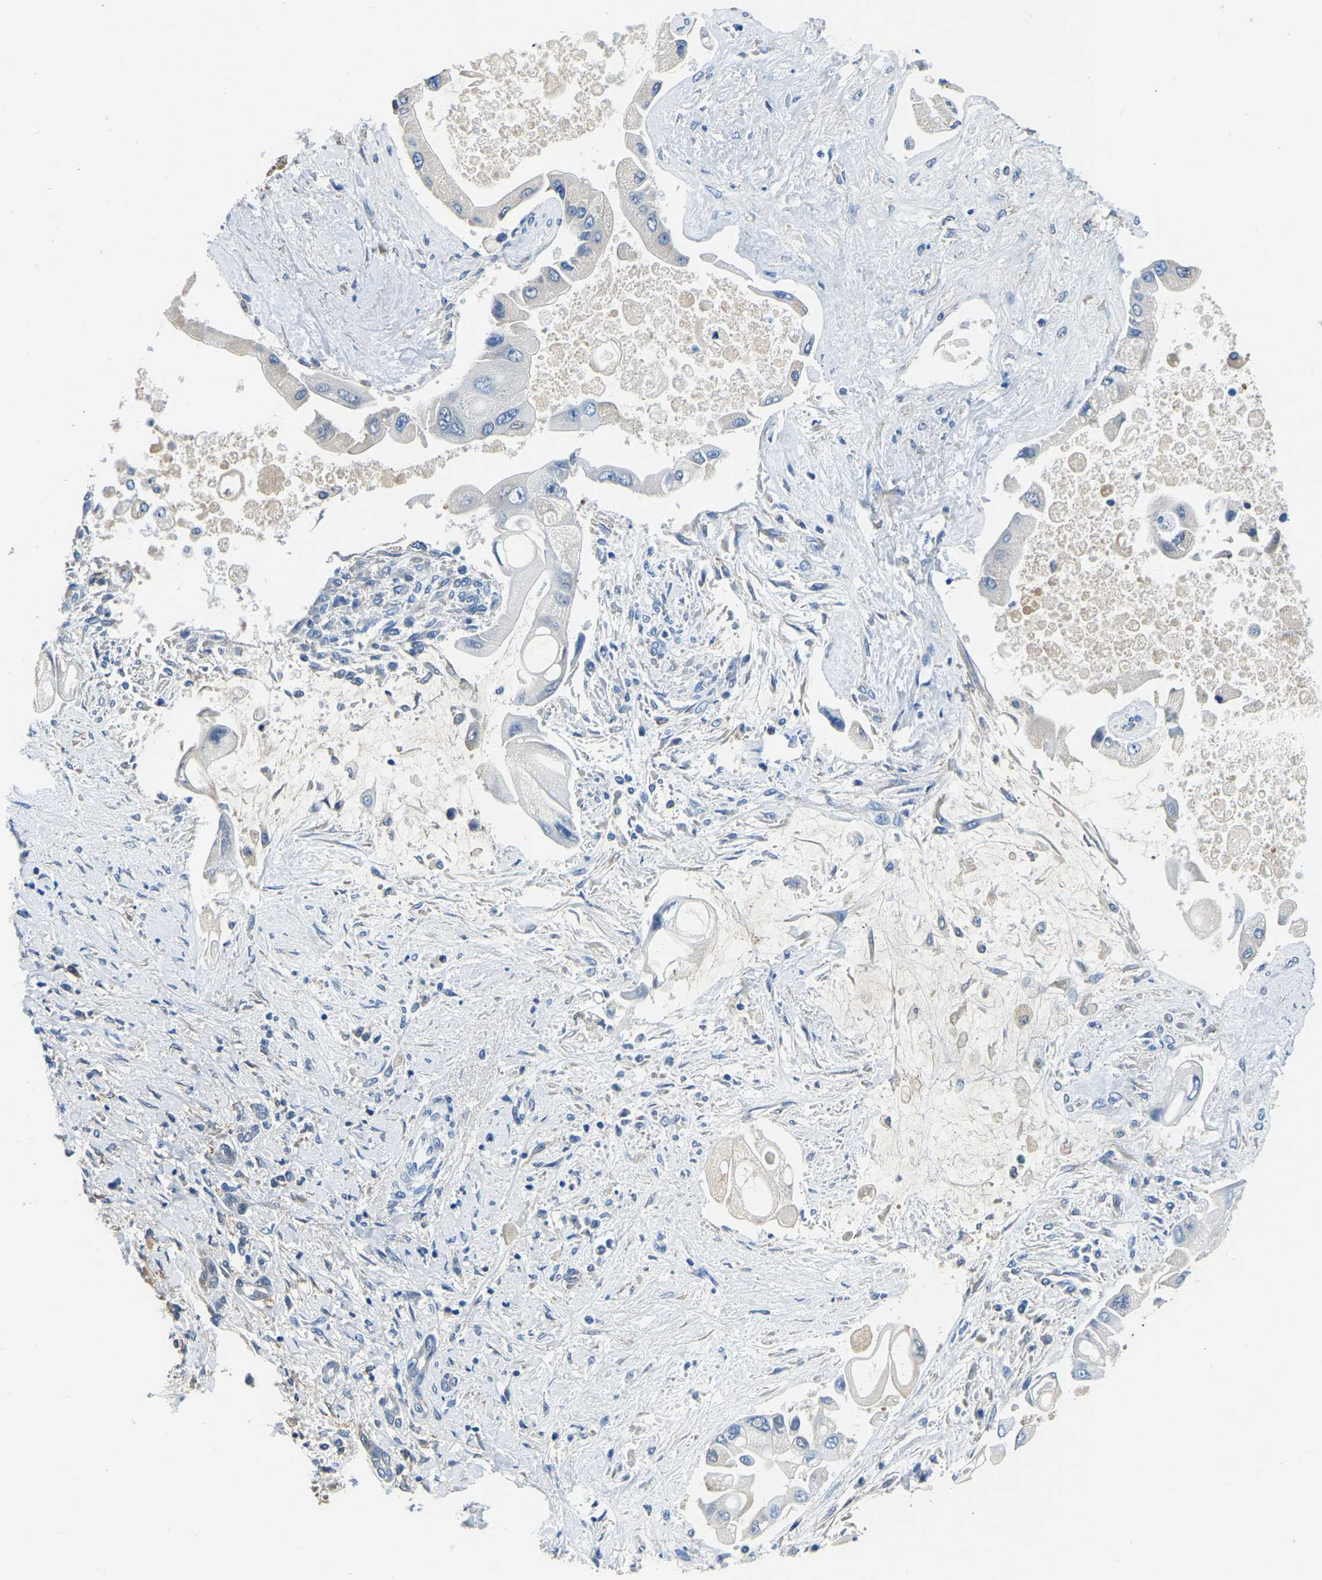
{"staining": {"intensity": "moderate", "quantity": "25%-75%", "location": "cytoplasmic/membranous"}, "tissue": "liver cancer", "cell_type": "Tumor cells", "image_type": "cancer", "snomed": [{"axis": "morphology", "description": "Cholangiocarcinoma"}, {"axis": "topography", "description": "Liver"}], "caption": "A micrograph of human cholangiocarcinoma (liver) stained for a protein demonstrates moderate cytoplasmic/membranous brown staining in tumor cells.", "gene": "ZDHHC13", "patient": {"sex": "male", "age": 50}}